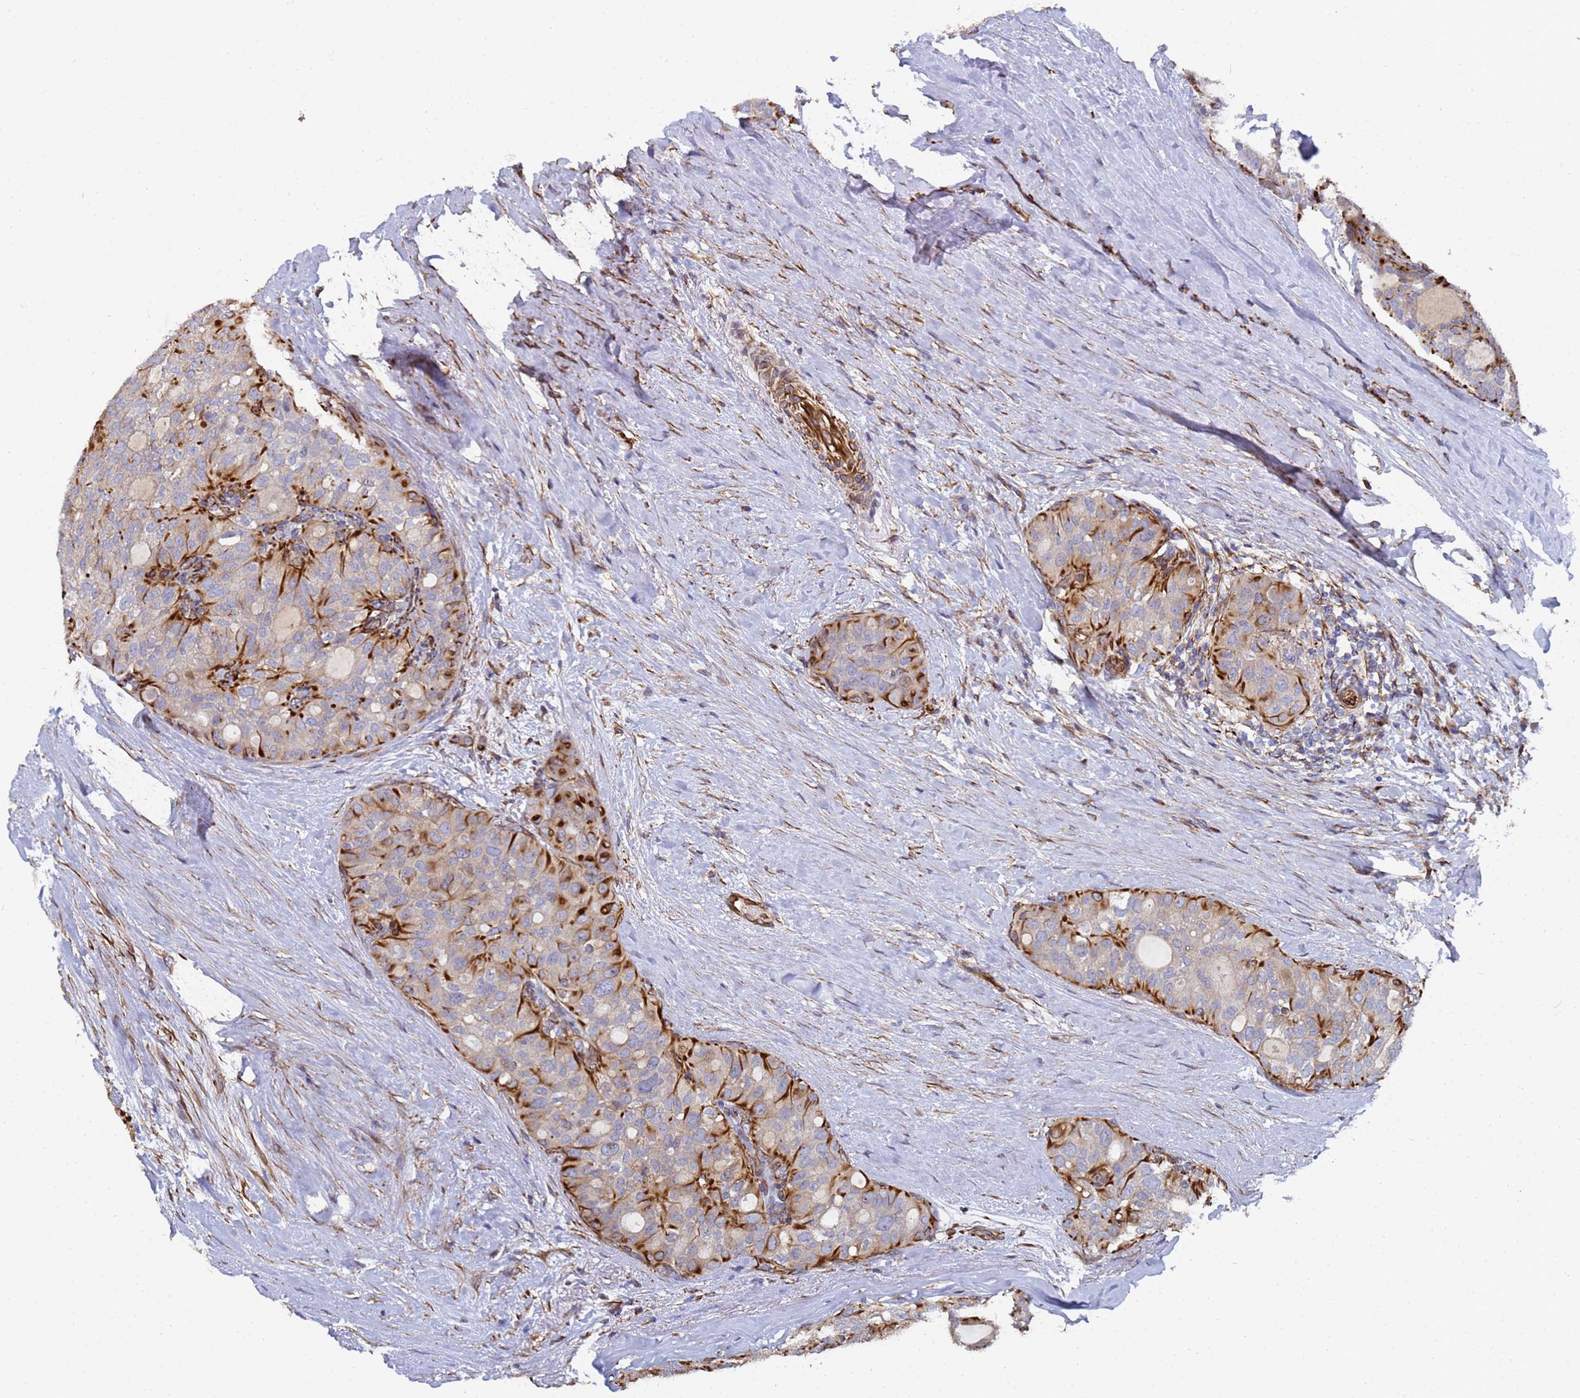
{"staining": {"intensity": "strong", "quantity": "<25%", "location": "cytoplasmic/membranous"}, "tissue": "thyroid cancer", "cell_type": "Tumor cells", "image_type": "cancer", "snomed": [{"axis": "morphology", "description": "Follicular adenoma carcinoma, NOS"}, {"axis": "topography", "description": "Thyroid gland"}], "caption": "Human thyroid follicular adenoma carcinoma stained with a brown dye exhibits strong cytoplasmic/membranous positive positivity in approximately <25% of tumor cells.", "gene": "SYT13", "patient": {"sex": "male", "age": 75}}